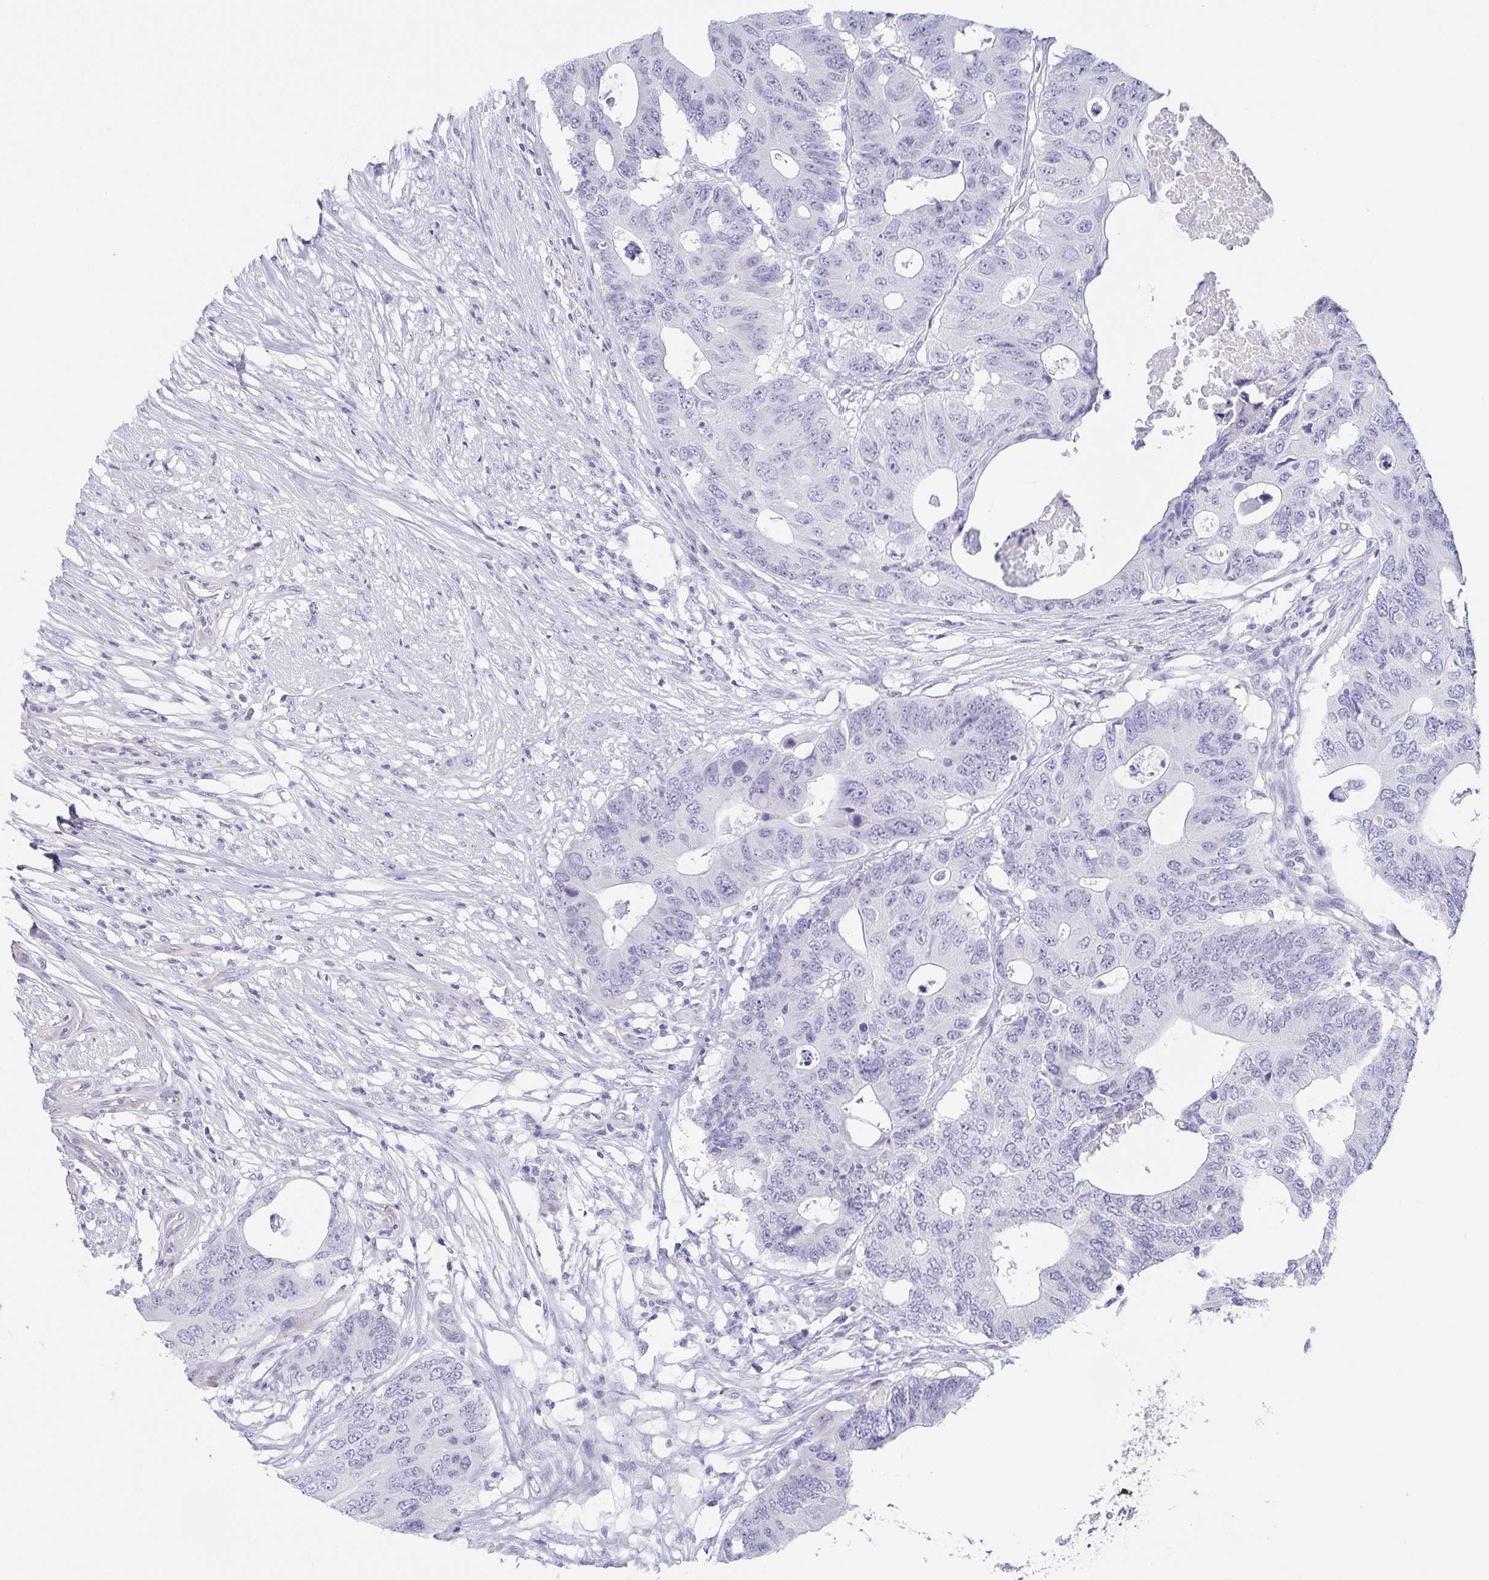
{"staining": {"intensity": "negative", "quantity": "none", "location": "none"}, "tissue": "colorectal cancer", "cell_type": "Tumor cells", "image_type": "cancer", "snomed": [{"axis": "morphology", "description": "Adenocarcinoma, NOS"}, {"axis": "topography", "description": "Colon"}], "caption": "Colorectal cancer (adenocarcinoma) was stained to show a protein in brown. There is no significant expression in tumor cells. (DAB (3,3'-diaminobenzidine) immunohistochemistry (IHC) visualized using brightfield microscopy, high magnification).", "gene": "PRR27", "patient": {"sex": "male", "age": 71}}